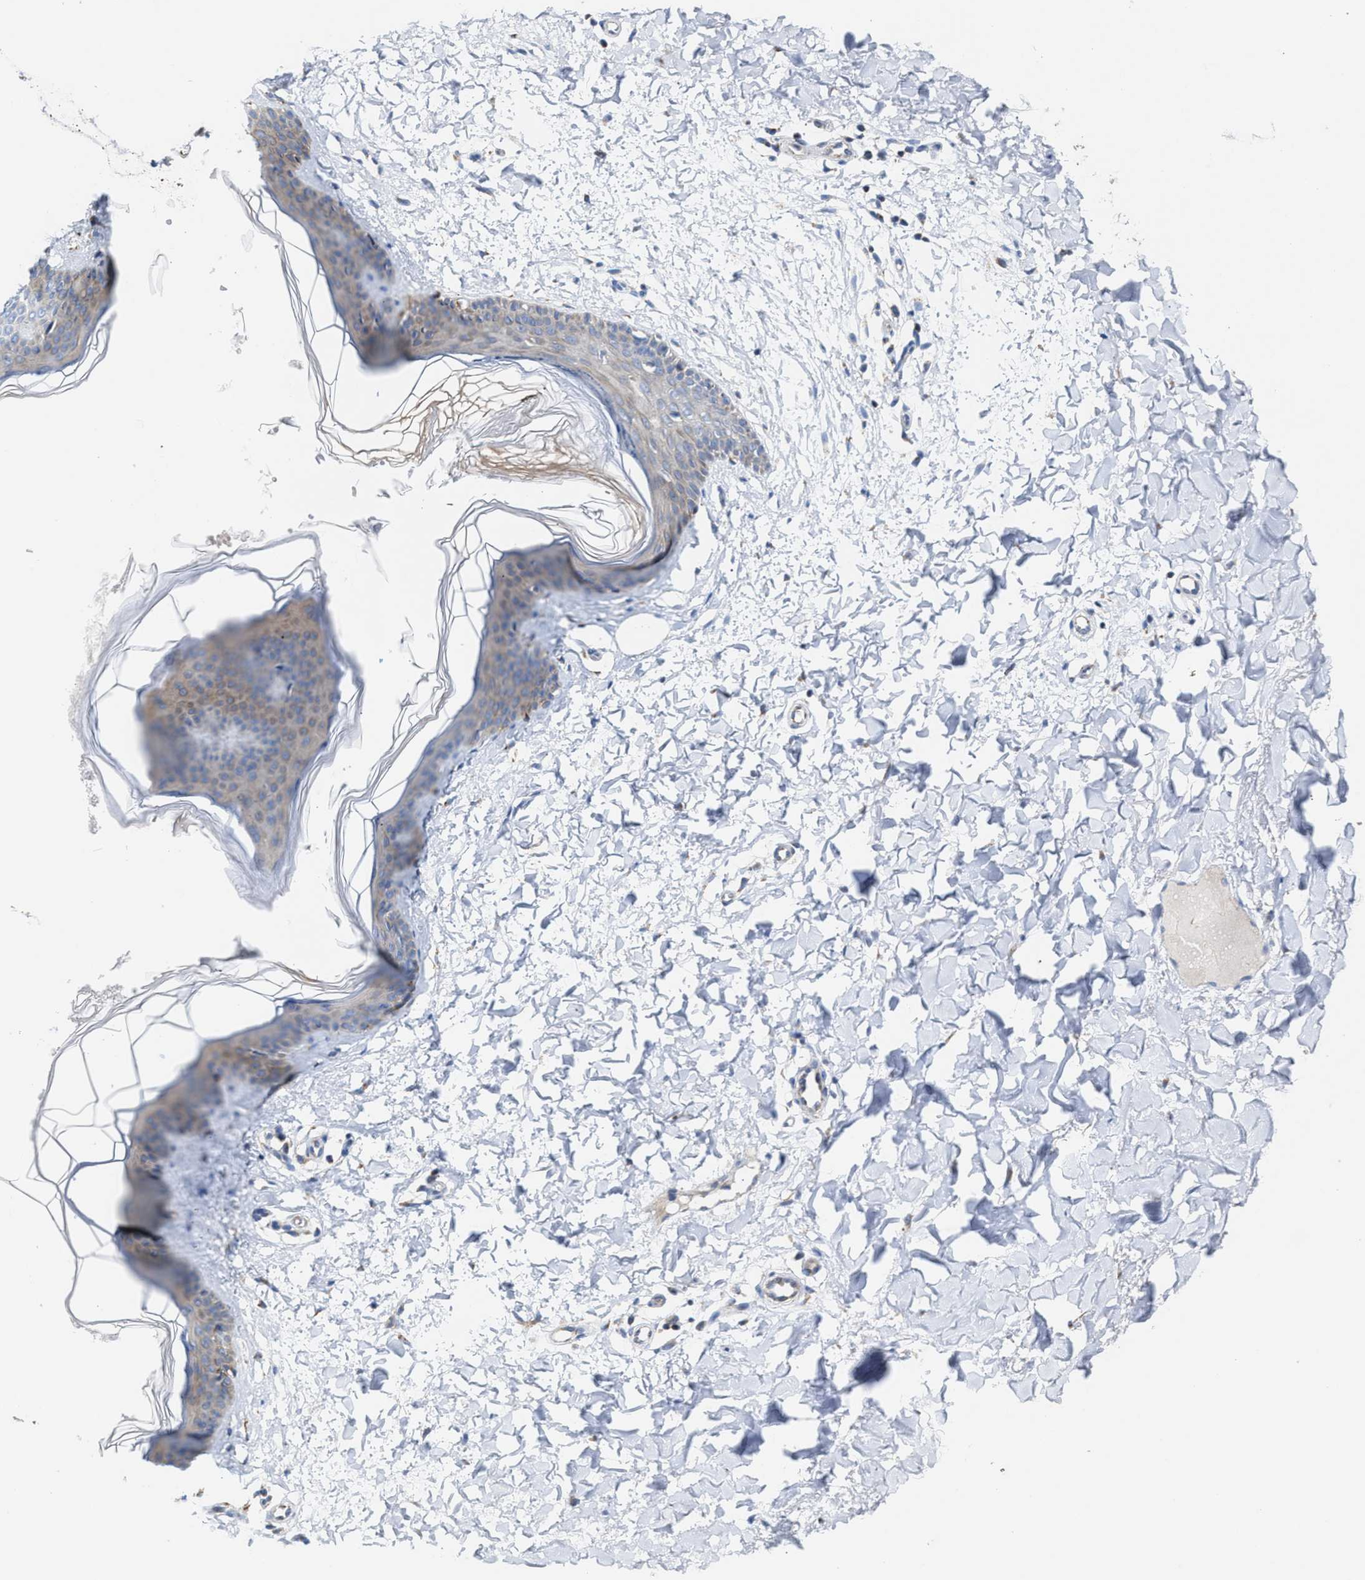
{"staining": {"intensity": "negative", "quantity": "none", "location": "none"}, "tissue": "skin", "cell_type": "Fibroblasts", "image_type": "normal", "snomed": [{"axis": "morphology", "description": "Normal tissue, NOS"}, {"axis": "topography", "description": "Skin"}], "caption": "Immunohistochemistry of unremarkable skin shows no positivity in fibroblasts.", "gene": "JAG1", "patient": {"sex": "female", "age": 17}}